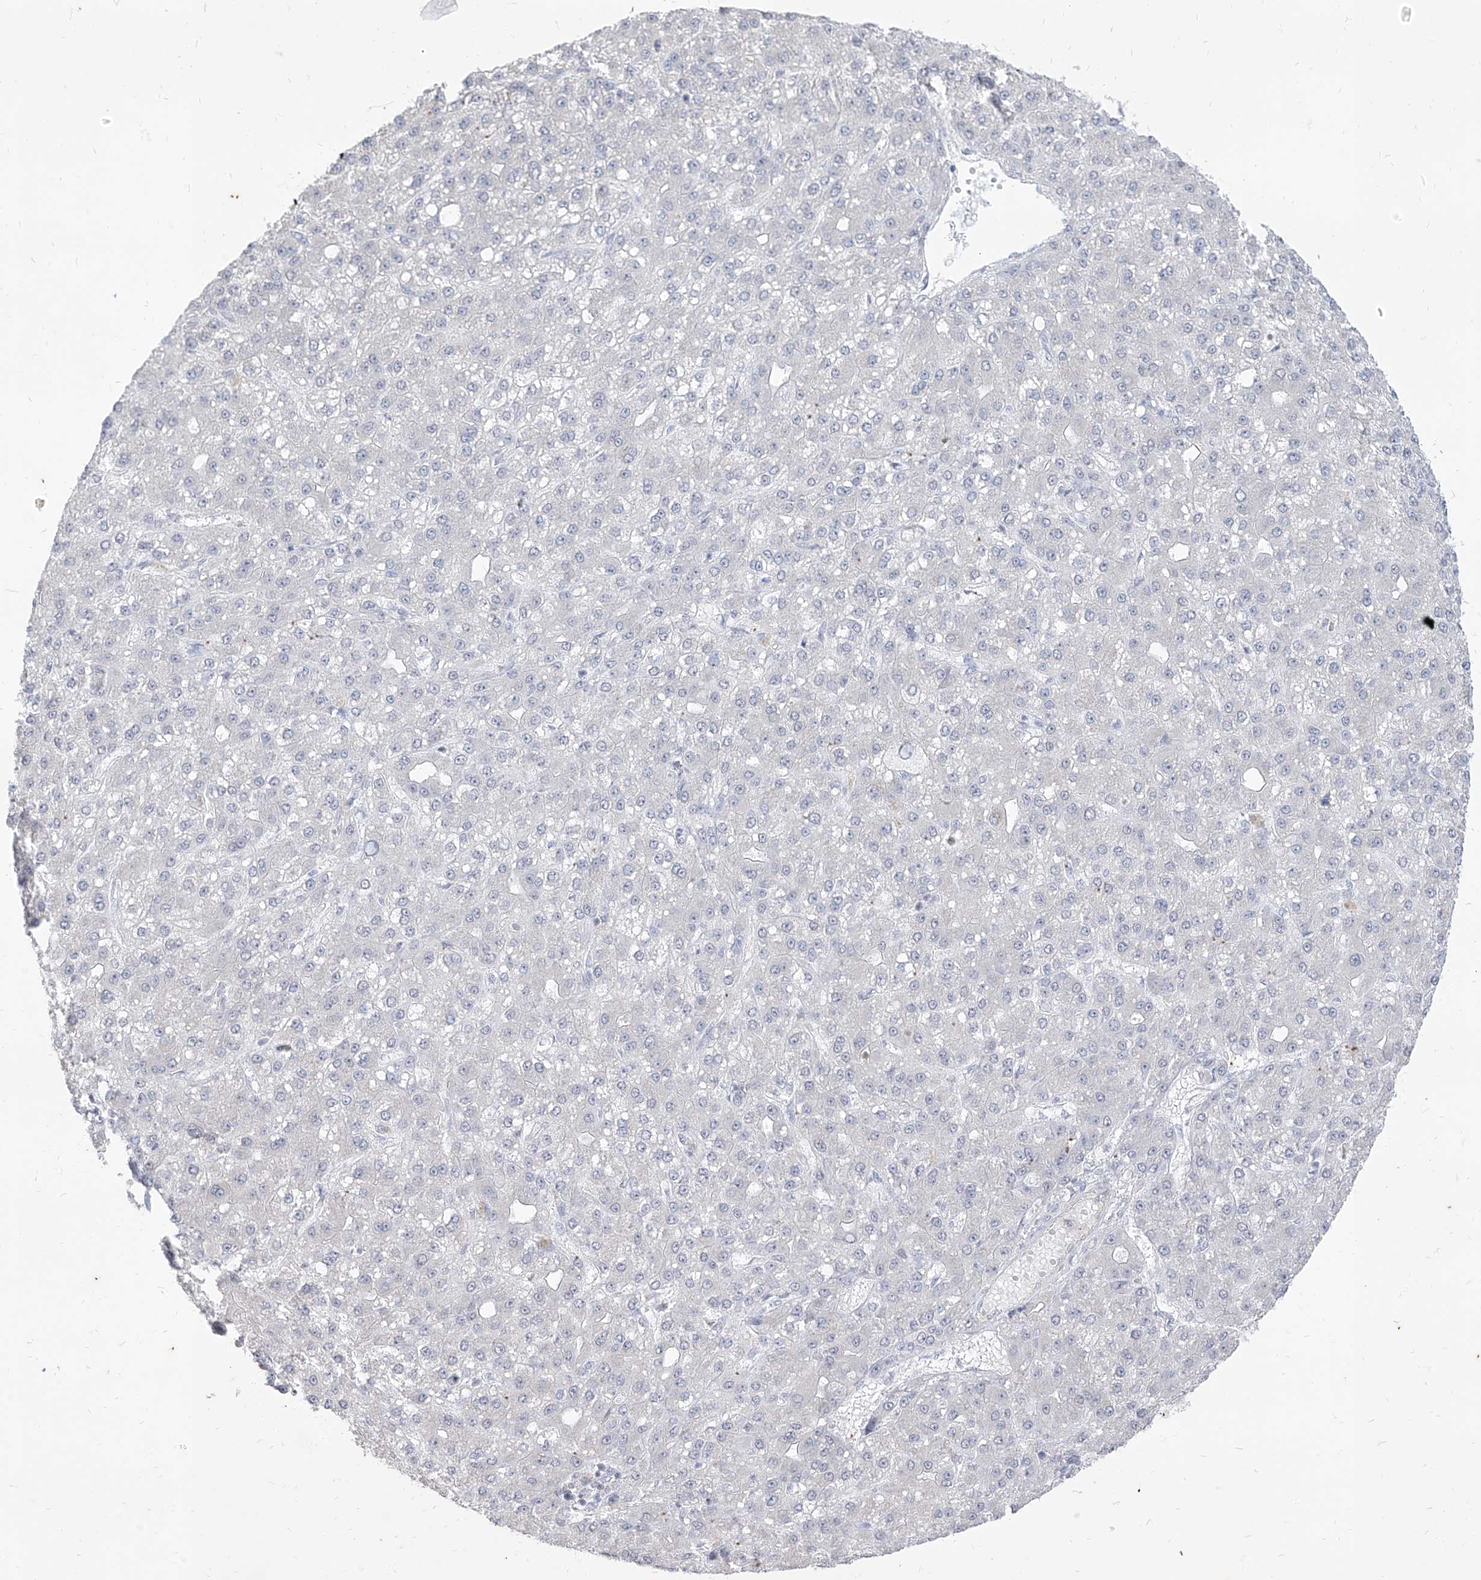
{"staining": {"intensity": "negative", "quantity": "none", "location": "none"}, "tissue": "liver cancer", "cell_type": "Tumor cells", "image_type": "cancer", "snomed": [{"axis": "morphology", "description": "Carcinoma, Hepatocellular, NOS"}, {"axis": "topography", "description": "Liver"}], "caption": "DAB immunohistochemical staining of human liver hepatocellular carcinoma exhibits no significant positivity in tumor cells. The staining was performed using DAB to visualize the protein expression in brown, while the nuclei were stained in blue with hematoxylin (Magnification: 20x).", "gene": "PHF20L1", "patient": {"sex": "male", "age": 67}}